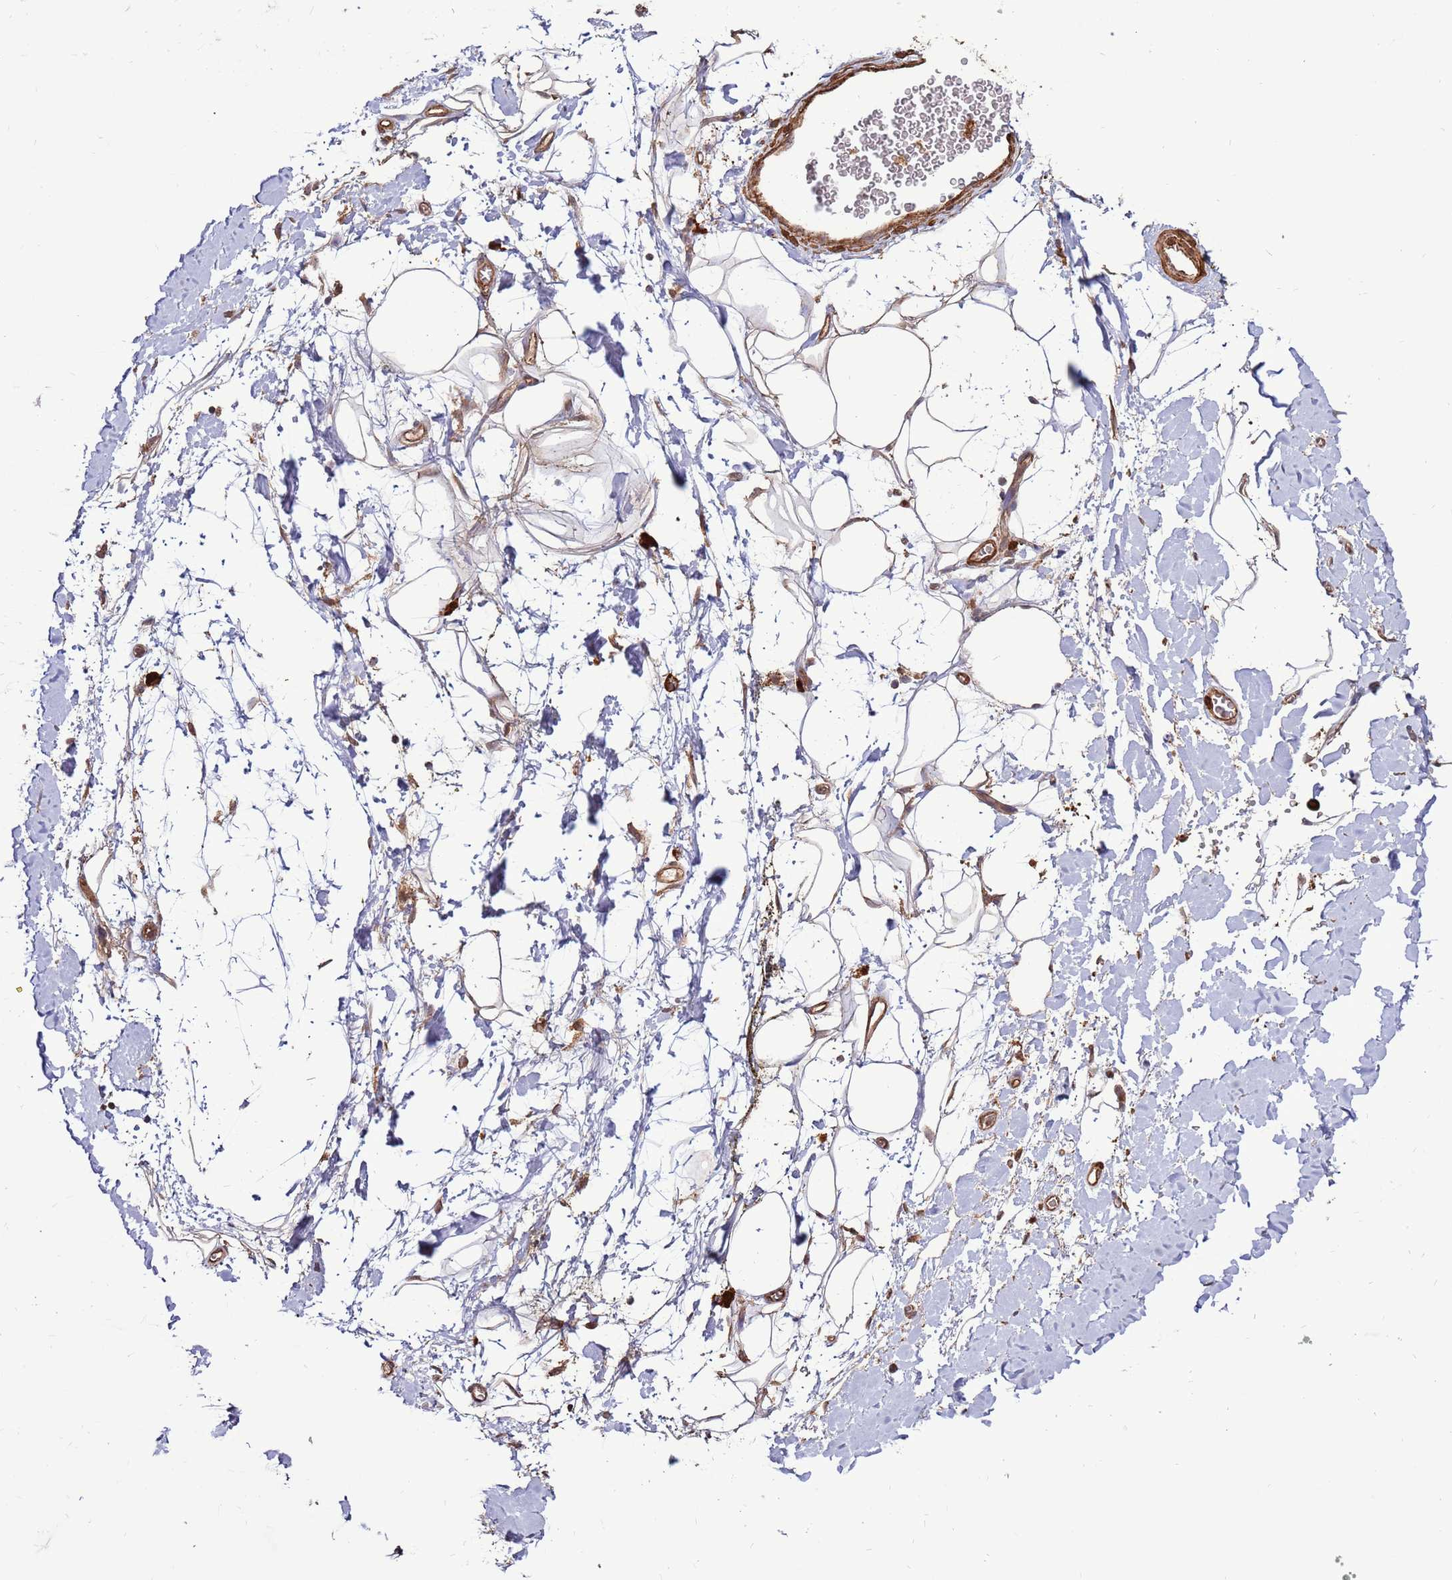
{"staining": {"intensity": "moderate", "quantity": ">75%", "location": "cytoplasmic/membranous"}, "tissue": "adipose tissue", "cell_type": "Adipocytes", "image_type": "normal", "snomed": [{"axis": "morphology", "description": "Normal tissue, NOS"}, {"axis": "morphology", "description": "Adenocarcinoma, NOS"}, {"axis": "topography", "description": "Pancreas"}, {"axis": "topography", "description": "Peripheral nerve tissue"}], "caption": "An IHC micrograph of normal tissue is shown. Protein staining in brown shows moderate cytoplasmic/membranous positivity in adipose tissue within adipocytes.", "gene": "DDX59", "patient": {"sex": "male", "age": 59}}